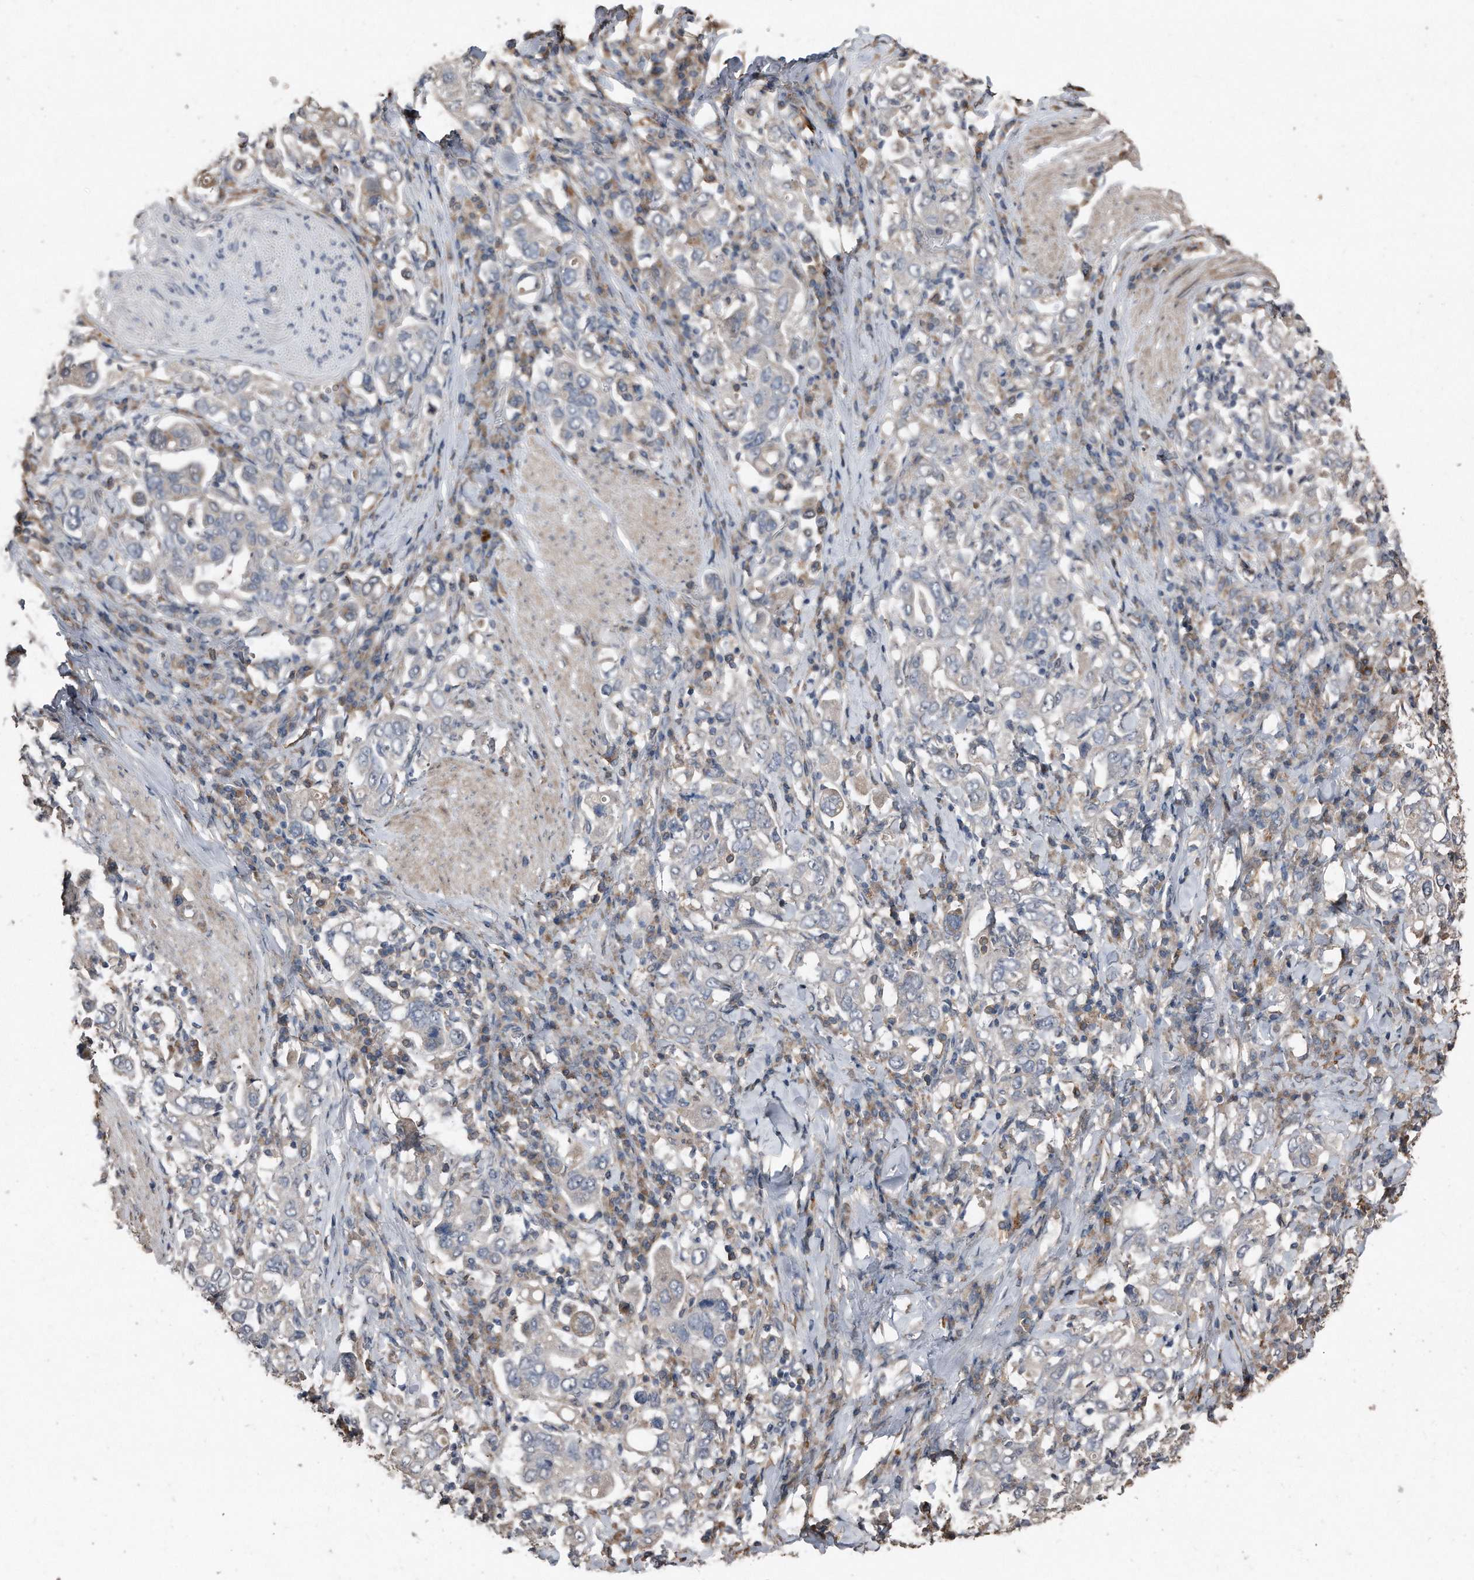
{"staining": {"intensity": "weak", "quantity": "<25%", "location": "cytoplasmic/membranous"}, "tissue": "stomach cancer", "cell_type": "Tumor cells", "image_type": "cancer", "snomed": [{"axis": "morphology", "description": "Adenocarcinoma, NOS"}, {"axis": "topography", "description": "Stomach, upper"}], "caption": "Immunohistochemistry photomicrograph of neoplastic tissue: adenocarcinoma (stomach) stained with DAB reveals no significant protein expression in tumor cells.", "gene": "ANKRD10", "patient": {"sex": "male", "age": 62}}